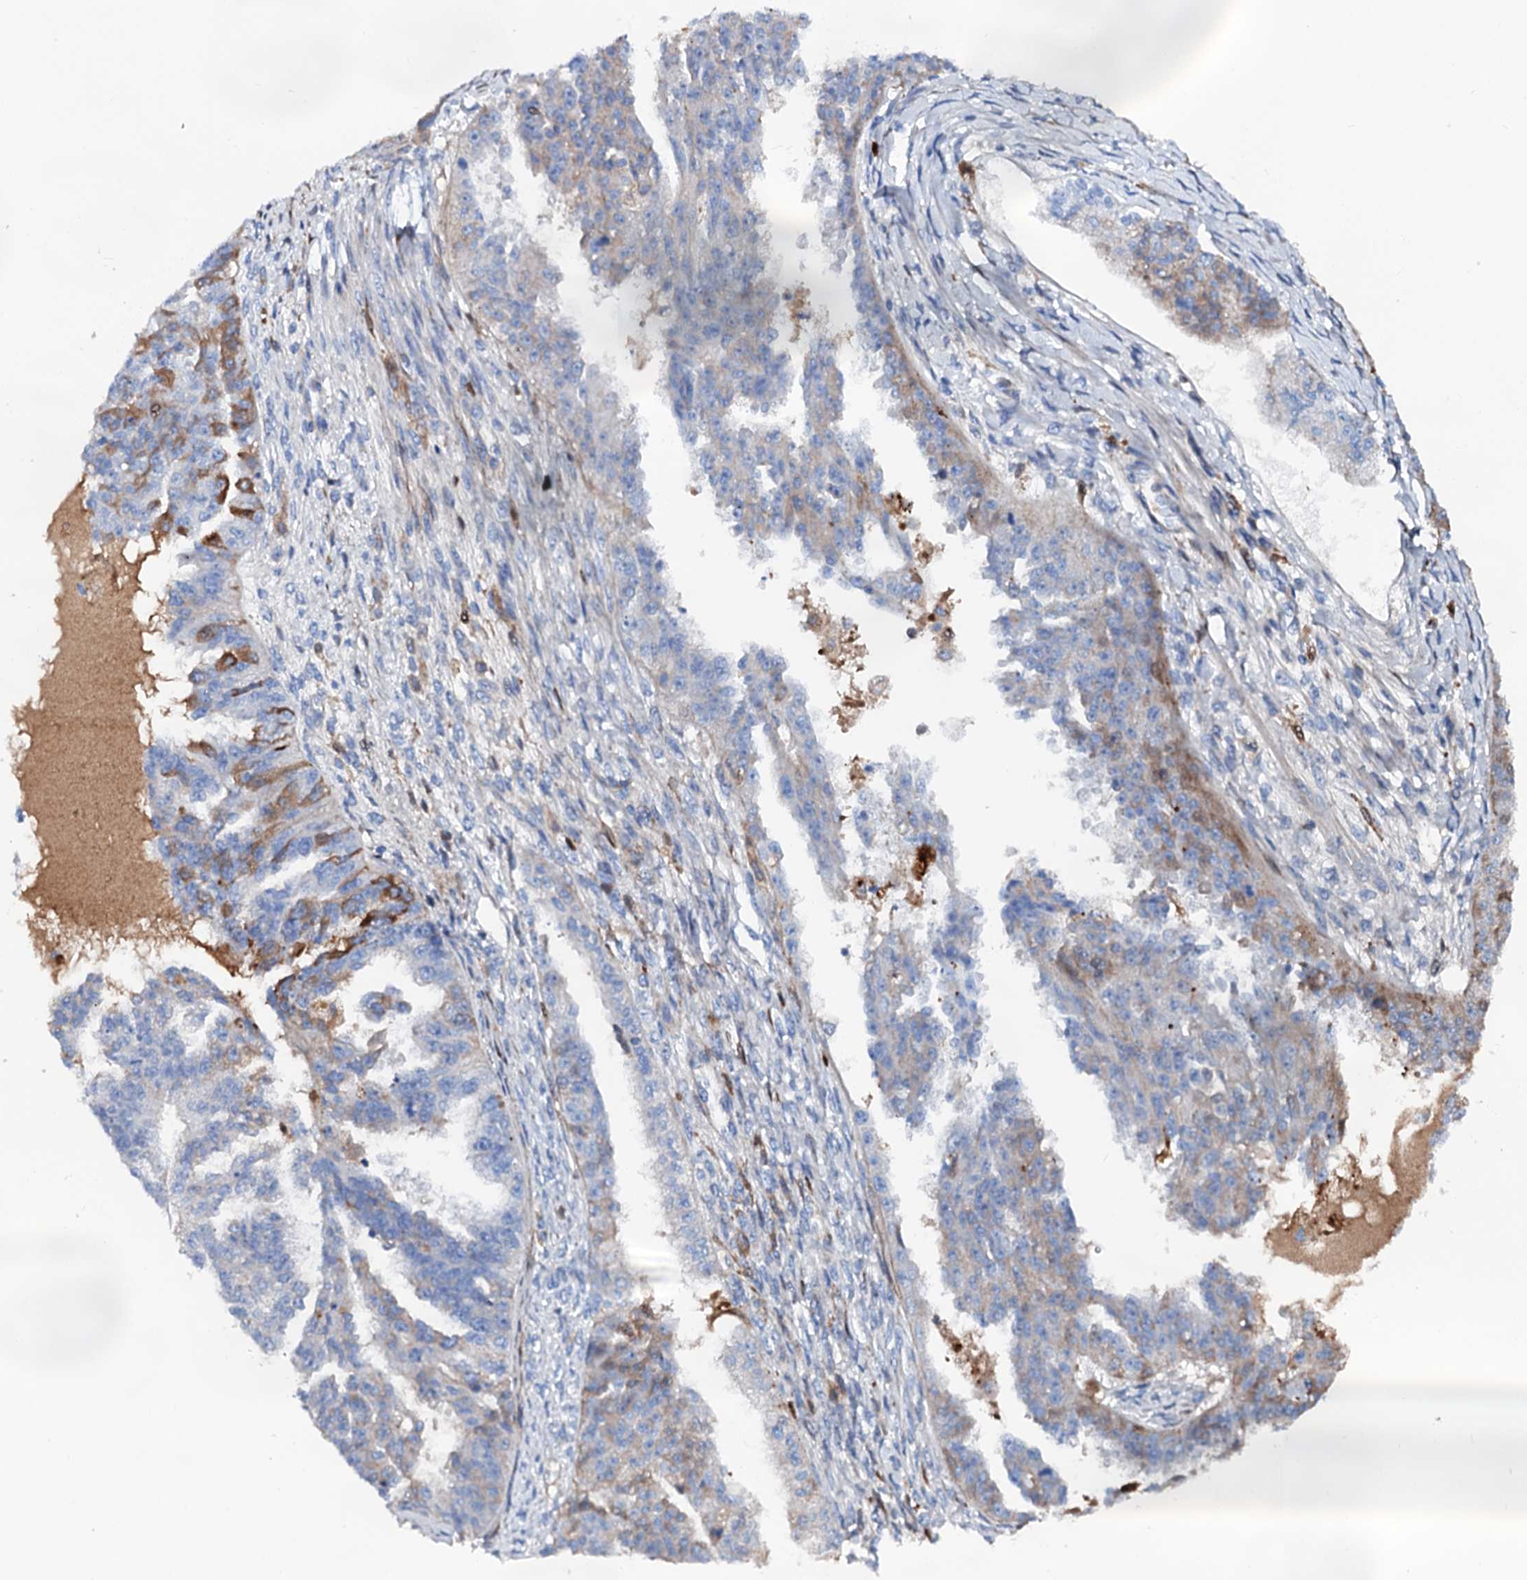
{"staining": {"intensity": "moderate", "quantity": "<25%", "location": "cytoplasmic/membranous"}, "tissue": "ovarian cancer", "cell_type": "Tumor cells", "image_type": "cancer", "snomed": [{"axis": "morphology", "description": "Cystadenocarcinoma, serous, NOS"}, {"axis": "topography", "description": "Ovary"}], "caption": "Immunohistochemical staining of ovarian cancer demonstrates moderate cytoplasmic/membranous protein staining in approximately <25% of tumor cells. (DAB (3,3'-diaminobenzidine) IHC, brown staining for protein, blue staining for nuclei).", "gene": "SLC10A7", "patient": {"sex": "female", "age": 58}}